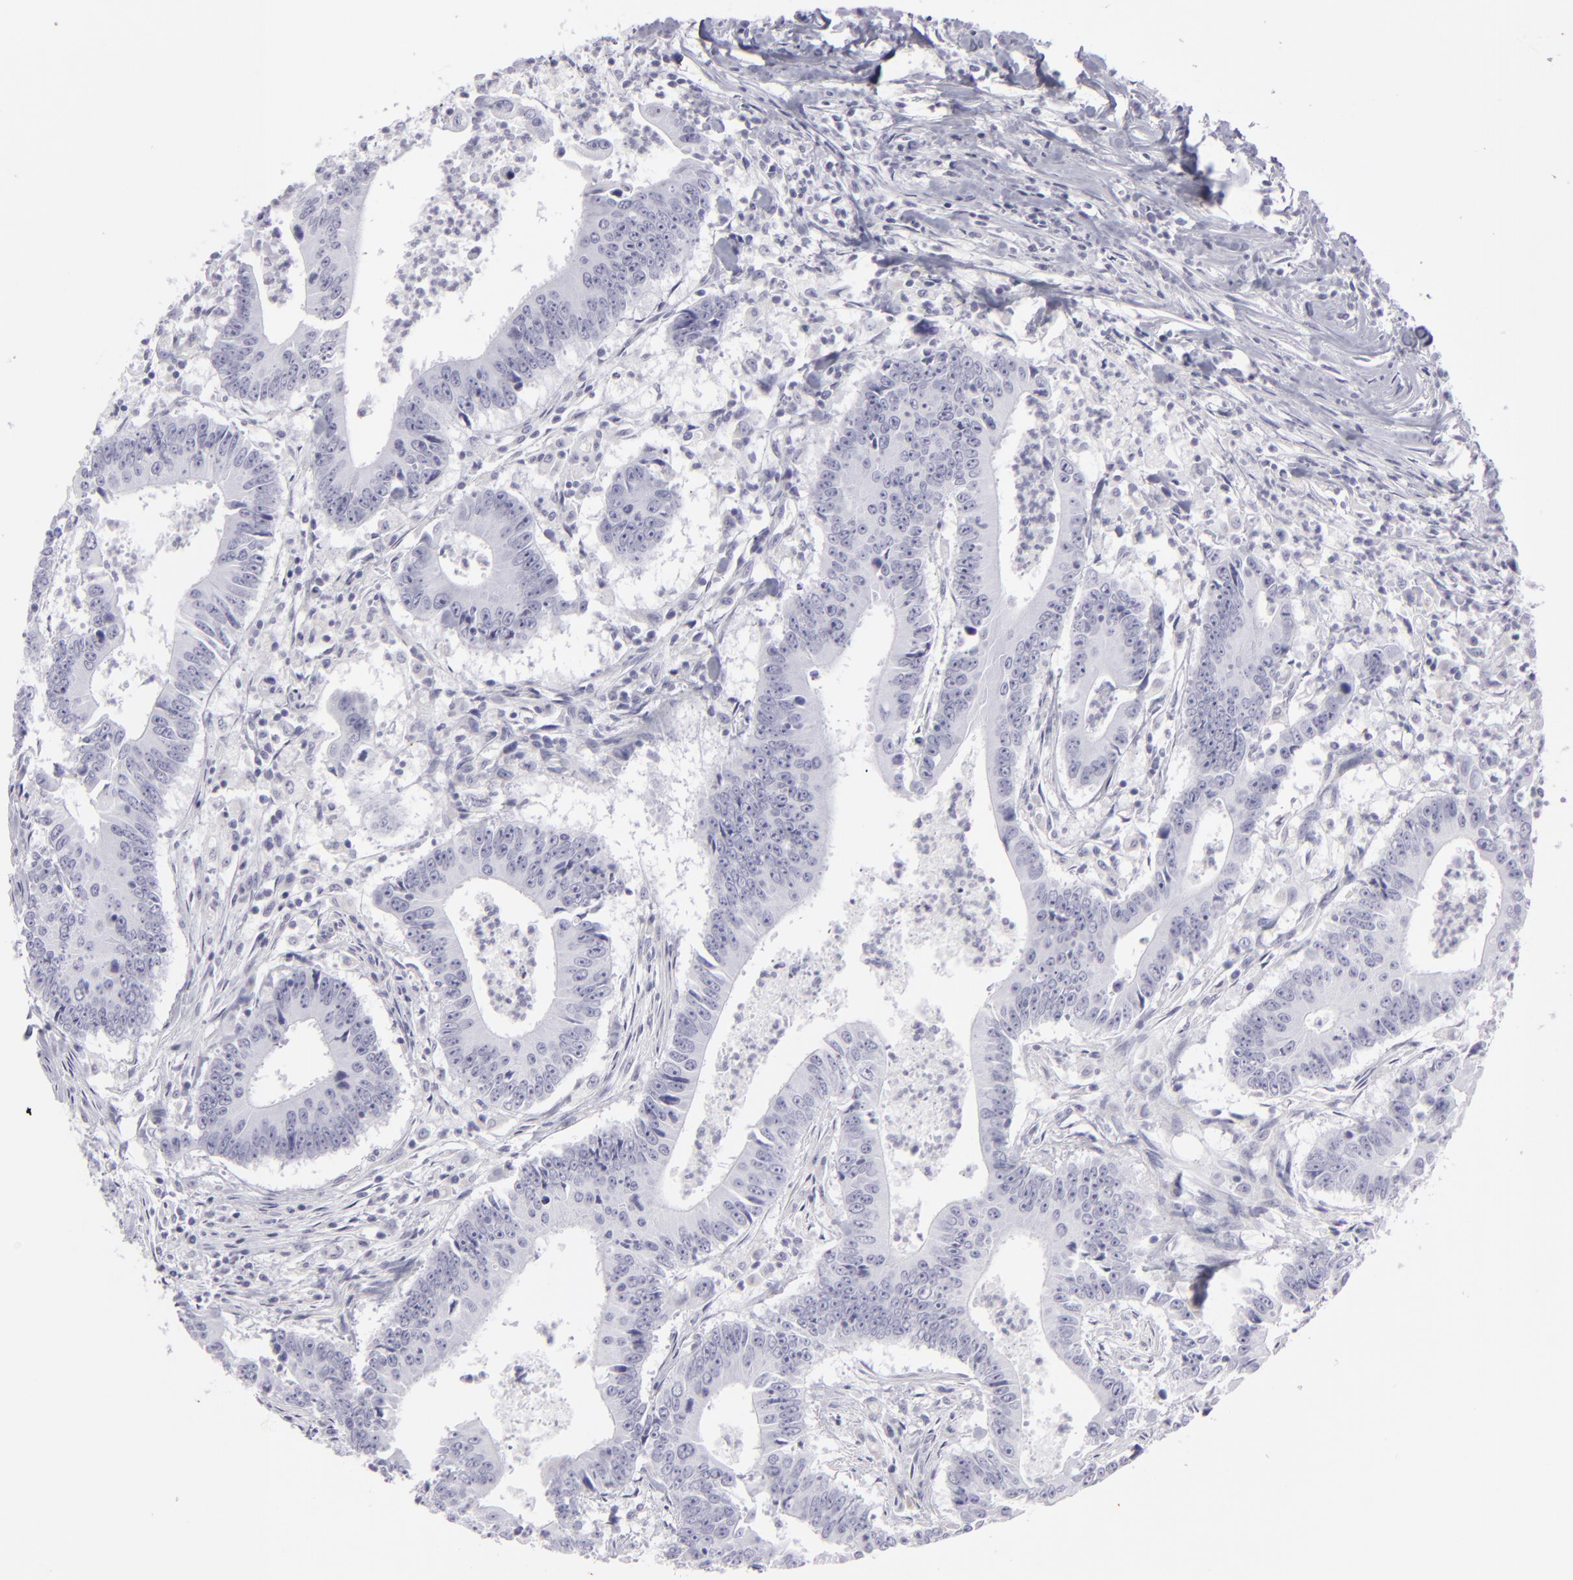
{"staining": {"intensity": "negative", "quantity": "none", "location": "none"}, "tissue": "colorectal cancer", "cell_type": "Tumor cells", "image_type": "cancer", "snomed": [{"axis": "morphology", "description": "Adenocarcinoma, NOS"}, {"axis": "topography", "description": "Colon"}], "caption": "DAB (3,3'-diaminobenzidine) immunohistochemical staining of human colorectal cancer demonstrates no significant positivity in tumor cells.", "gene": "KRT1", "patient": {"sex": "male", "age": 55}}